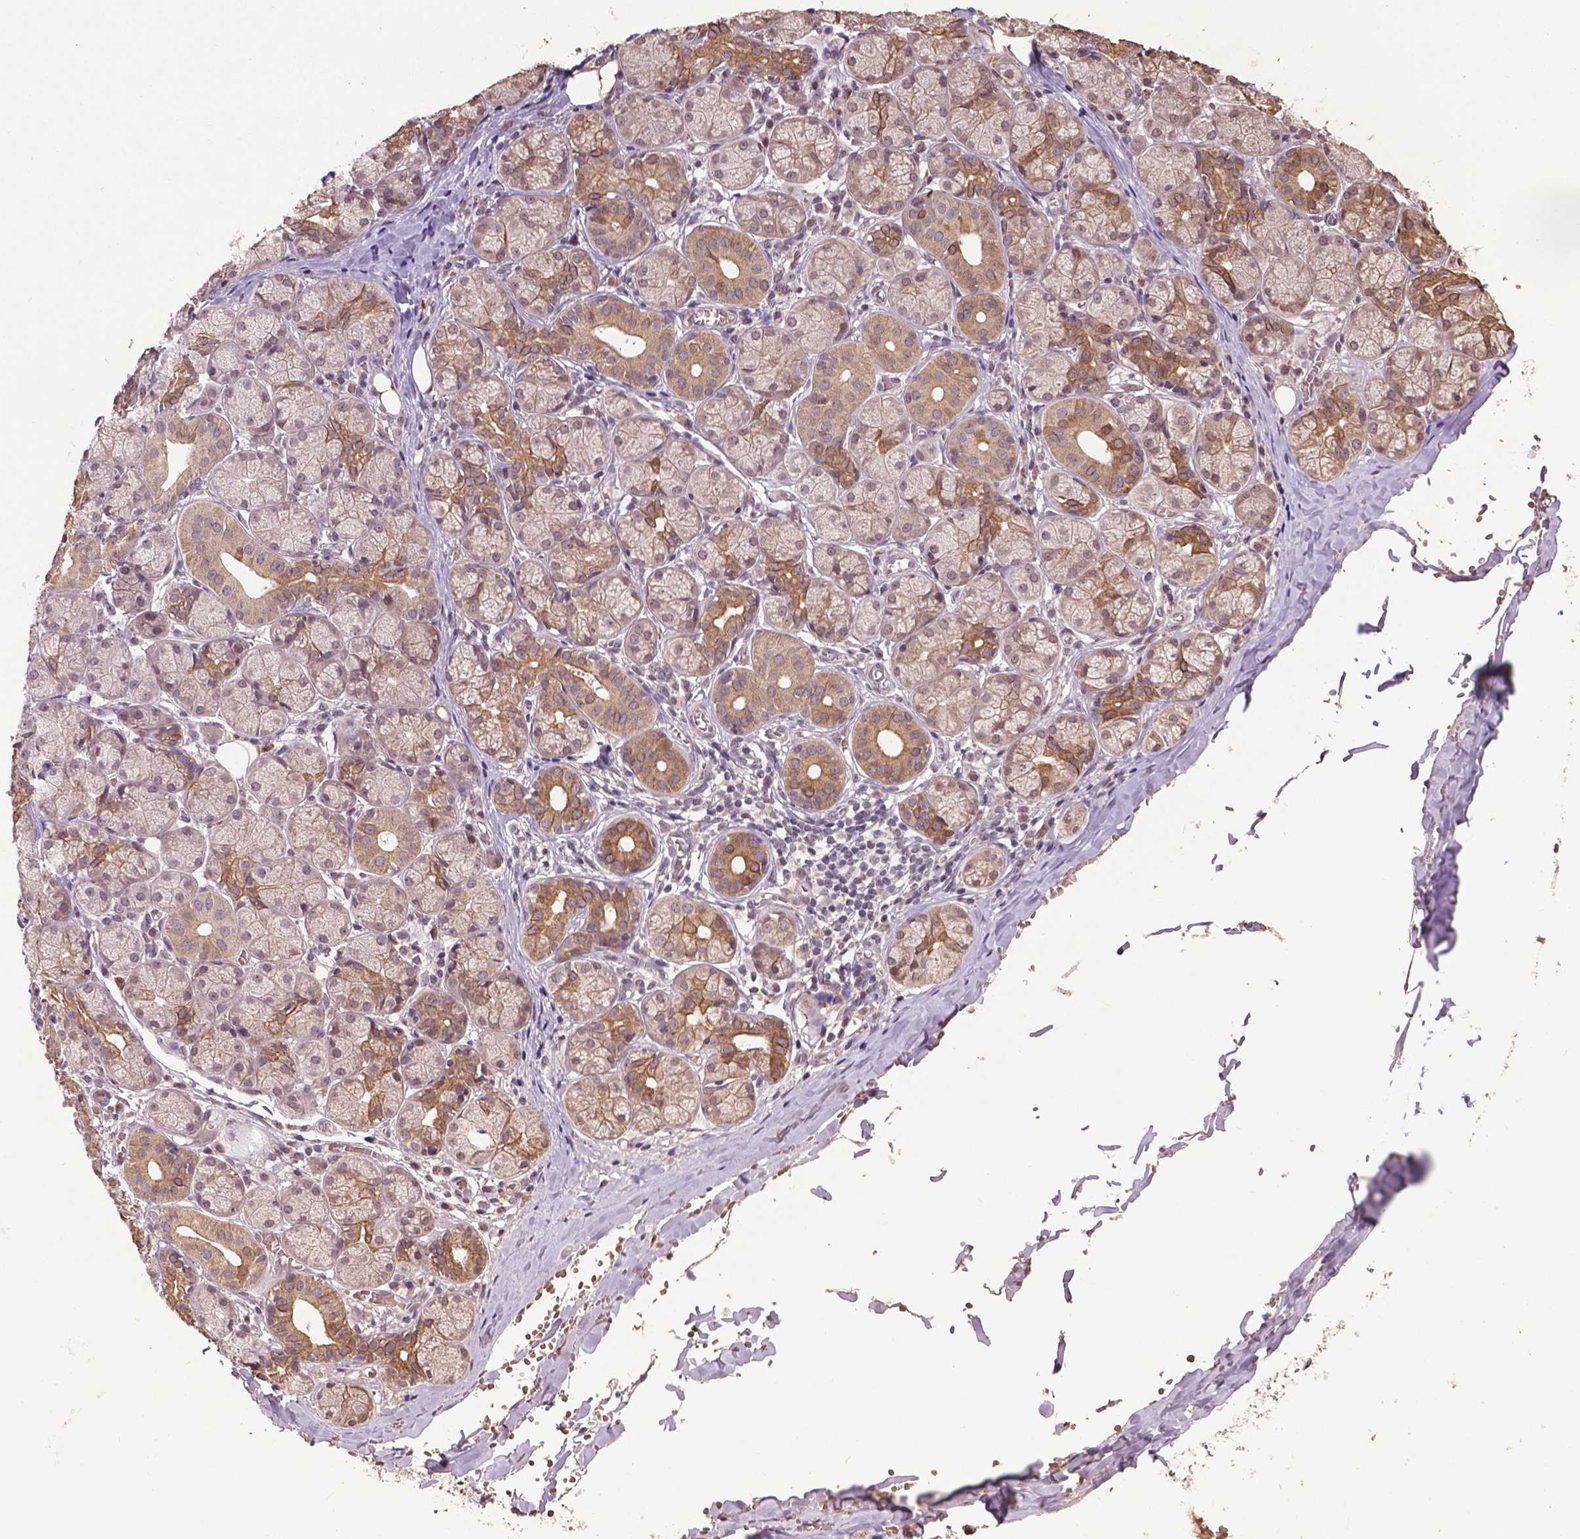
{"staining": {"intensity": "moderate", "quantity": "25%-75%", "location": "cytoplasmic/membranous"}, "tissue": "salivary gland", "cell_type": "Glandular cells", "image_type": "normal", "snomed": [{"axis": "morphology", "description": "Normal tissue, NOS"}, {"axis": "topography", "description": "Salivary gland"}, {"axis": "topography", "description": "Peripheral nerve tissue"}], "caption": "IHC staining of benign salivary gland, which exhibits medium levels of moderate cytoplasmic/membranous expression in approximately 25%-75% of glandular cells indicating moderate cytoplasmic/membranous protein positivity. The staining was performed using DAB (3,3'-diaminobenzidine) (brown) for protein detection and nuclei were counterstained in hematoxylin (blue).", "gene": "GLRA2", "patient": {"sex": "female", "age": 24}}